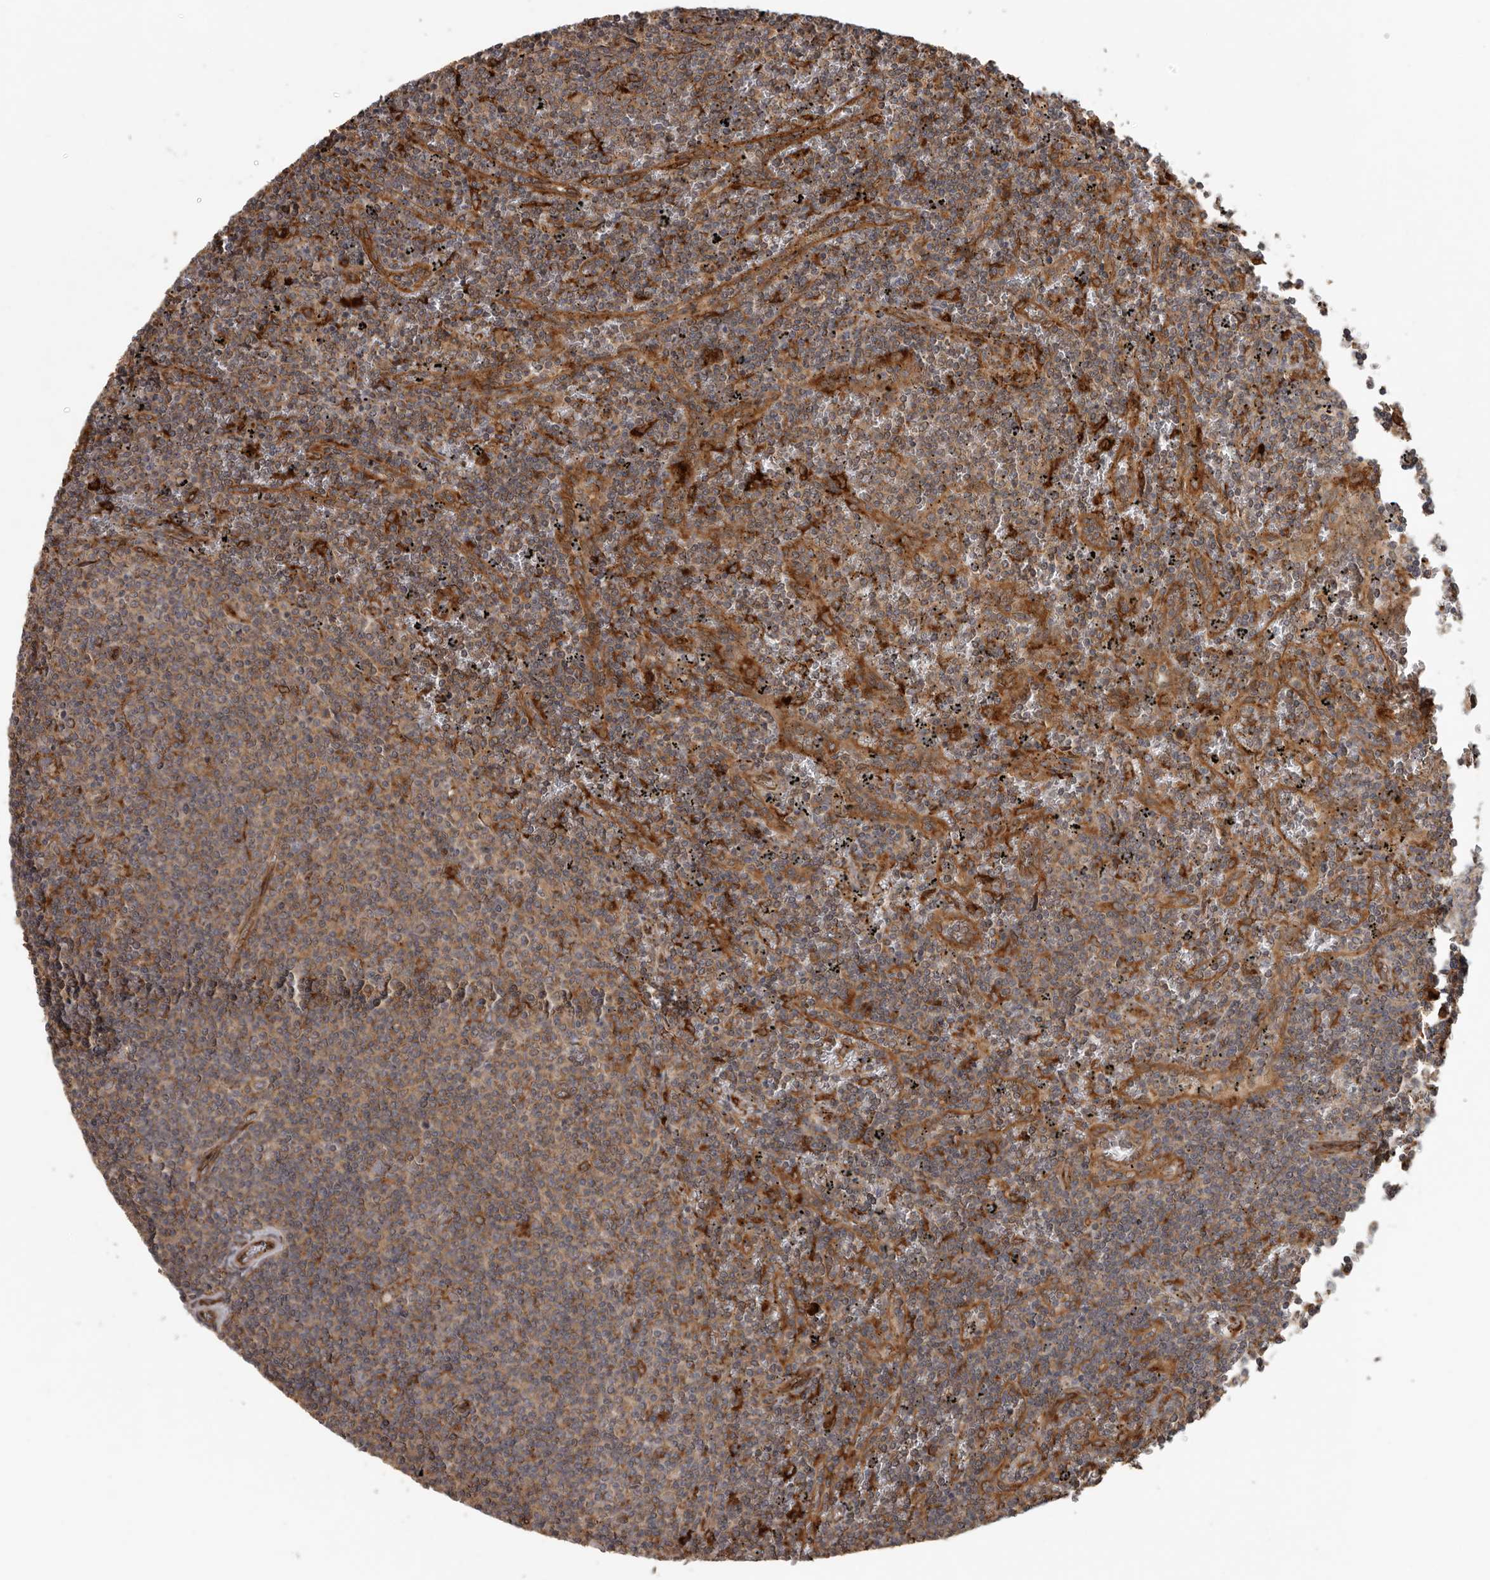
{"staining": {"intensity": "moderate", "quantity": ">75%", "location": "cytoplasmic/membranous"}, "tissue": "lymphoma", "cell_type": "Tumor cells", "image_type": "cancer", "snomed": [{"axis": "morphology", "description": "Malignant lymphoma, non-Hodgkin's type, Low grade"}, {"axis": "topography", "description": "Spleen"}], "caption": "Malignant lymphoma, non-Hodgkin's type (low-grade) was stained to show a protein in brown. There is medium levels of moderate cytoplasmic/membranous positivity in about >75% of tumor cells.", "gene": "CEP350", "patient": {"sex": "female", "age": 50}}